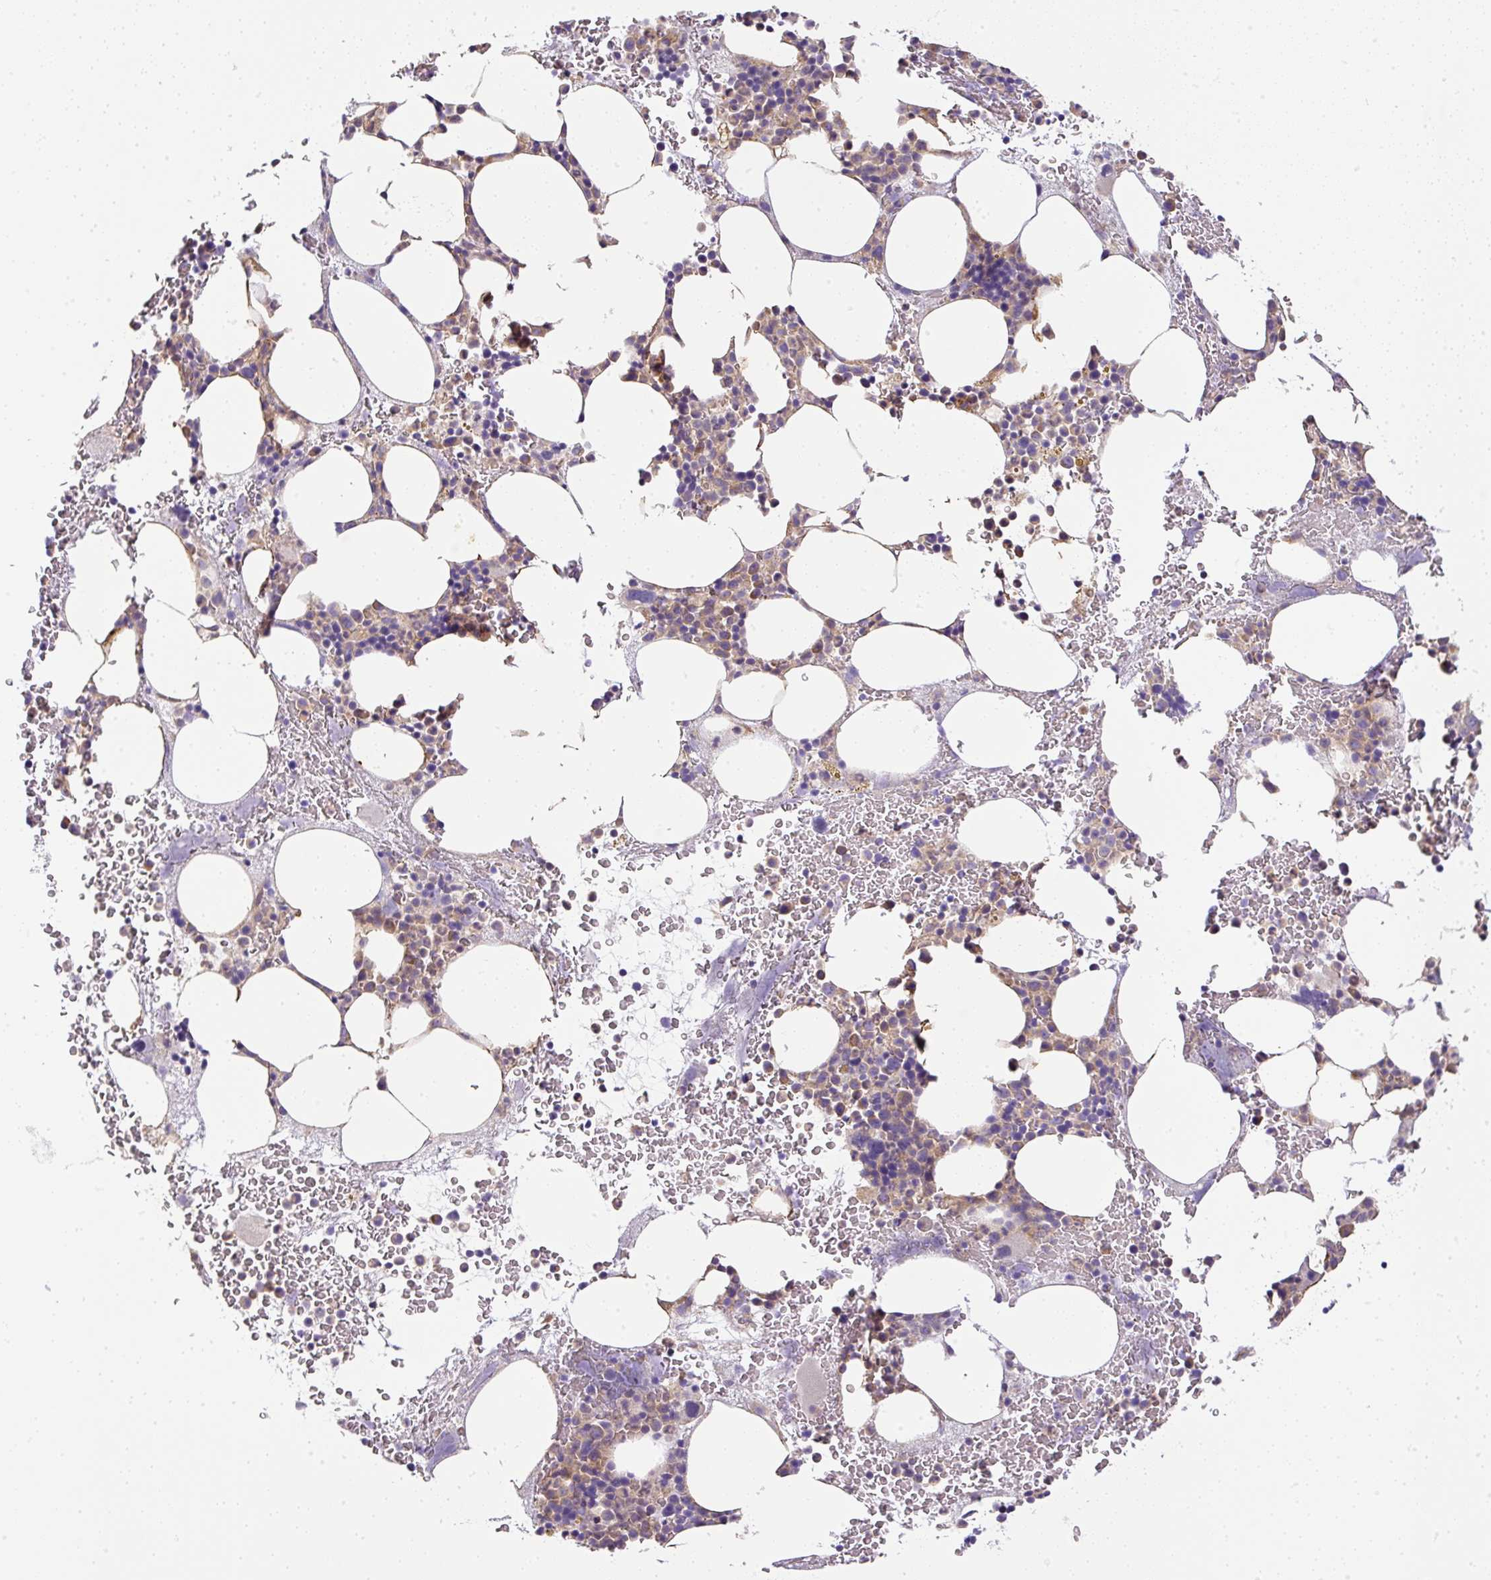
{"staining": {"intensity": "weak", "quantity": "25%-75%", "location": "cytoplasmic/membranous"}, "tissue": "bone marrow", "cell_type": "Hematopoietic cells", "image_type": "normal", "snomed": [{"axis": "morphology", "description": "Normal tissue, NOS"}, {"axis": "topography", "description": "Bone marrow"}], "caption": "Immunohistochemistry (IHC) image of normal bone marrow stained for a protein (brown), which demonstrates low levels of weak cytoplasmic/membranous staining in about 25%-75% of hematopoietic cells.", "gene": "DAPK1", "patient": {"sex": "male", "age": 62}}